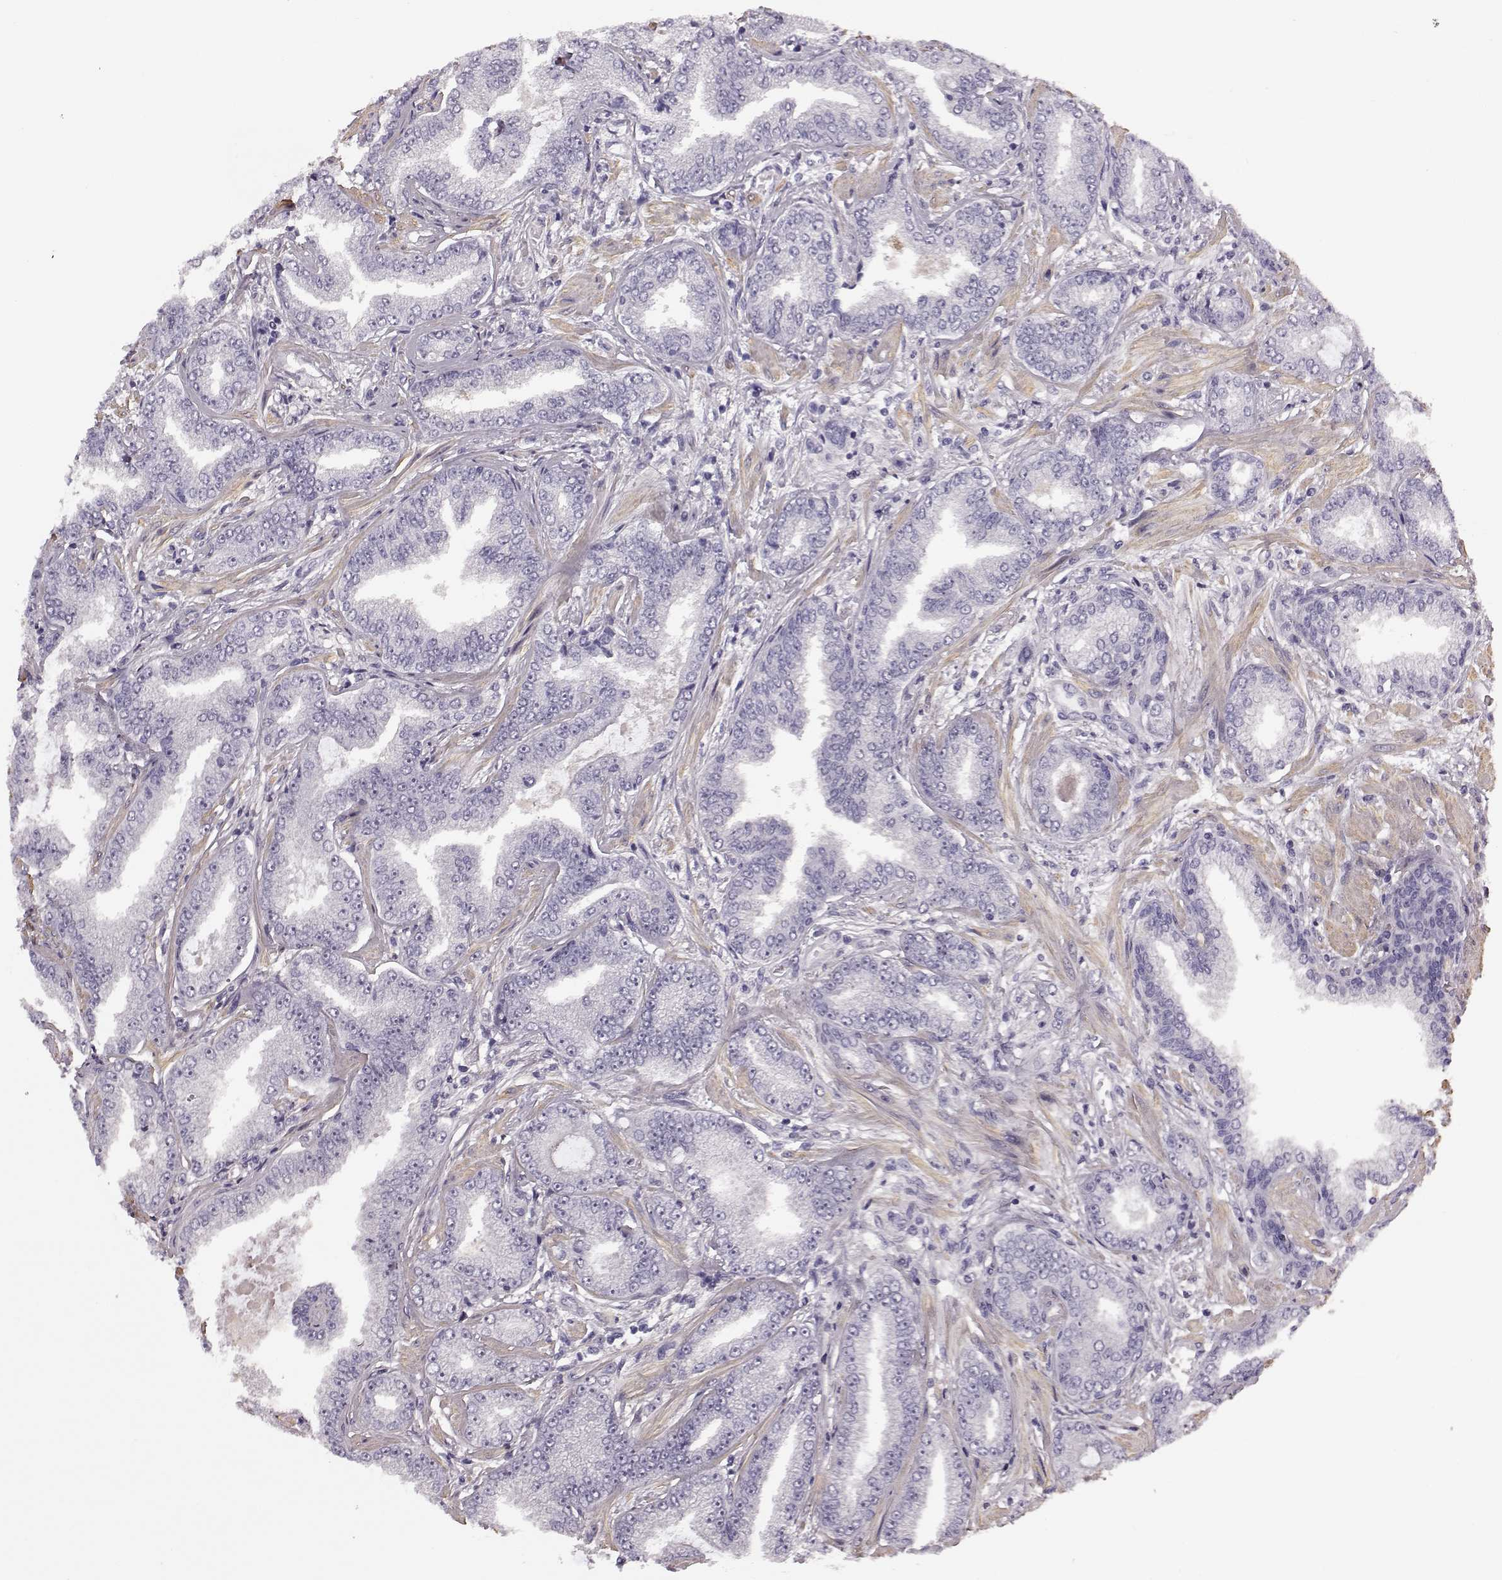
{"staining": {"intensity": "negative", "quantity": "none", "location": "none"}, "tissue": "prostate cancer", "cell_type": "Tumor cells", "image_type": "cancer", "snomed": [{"axis": "morphology", "description": "Adenocarcinoma, Low grade"}, {"axis": "topography", "description": "Prostate"}], "caption": "Human prostate adenocarcinoma (low-grade) stained for a protein using IHC exhibits no positivity in tumor cells.", "gene": "SLCO3A1", "patient": {"sex": "male", "age": 55}}